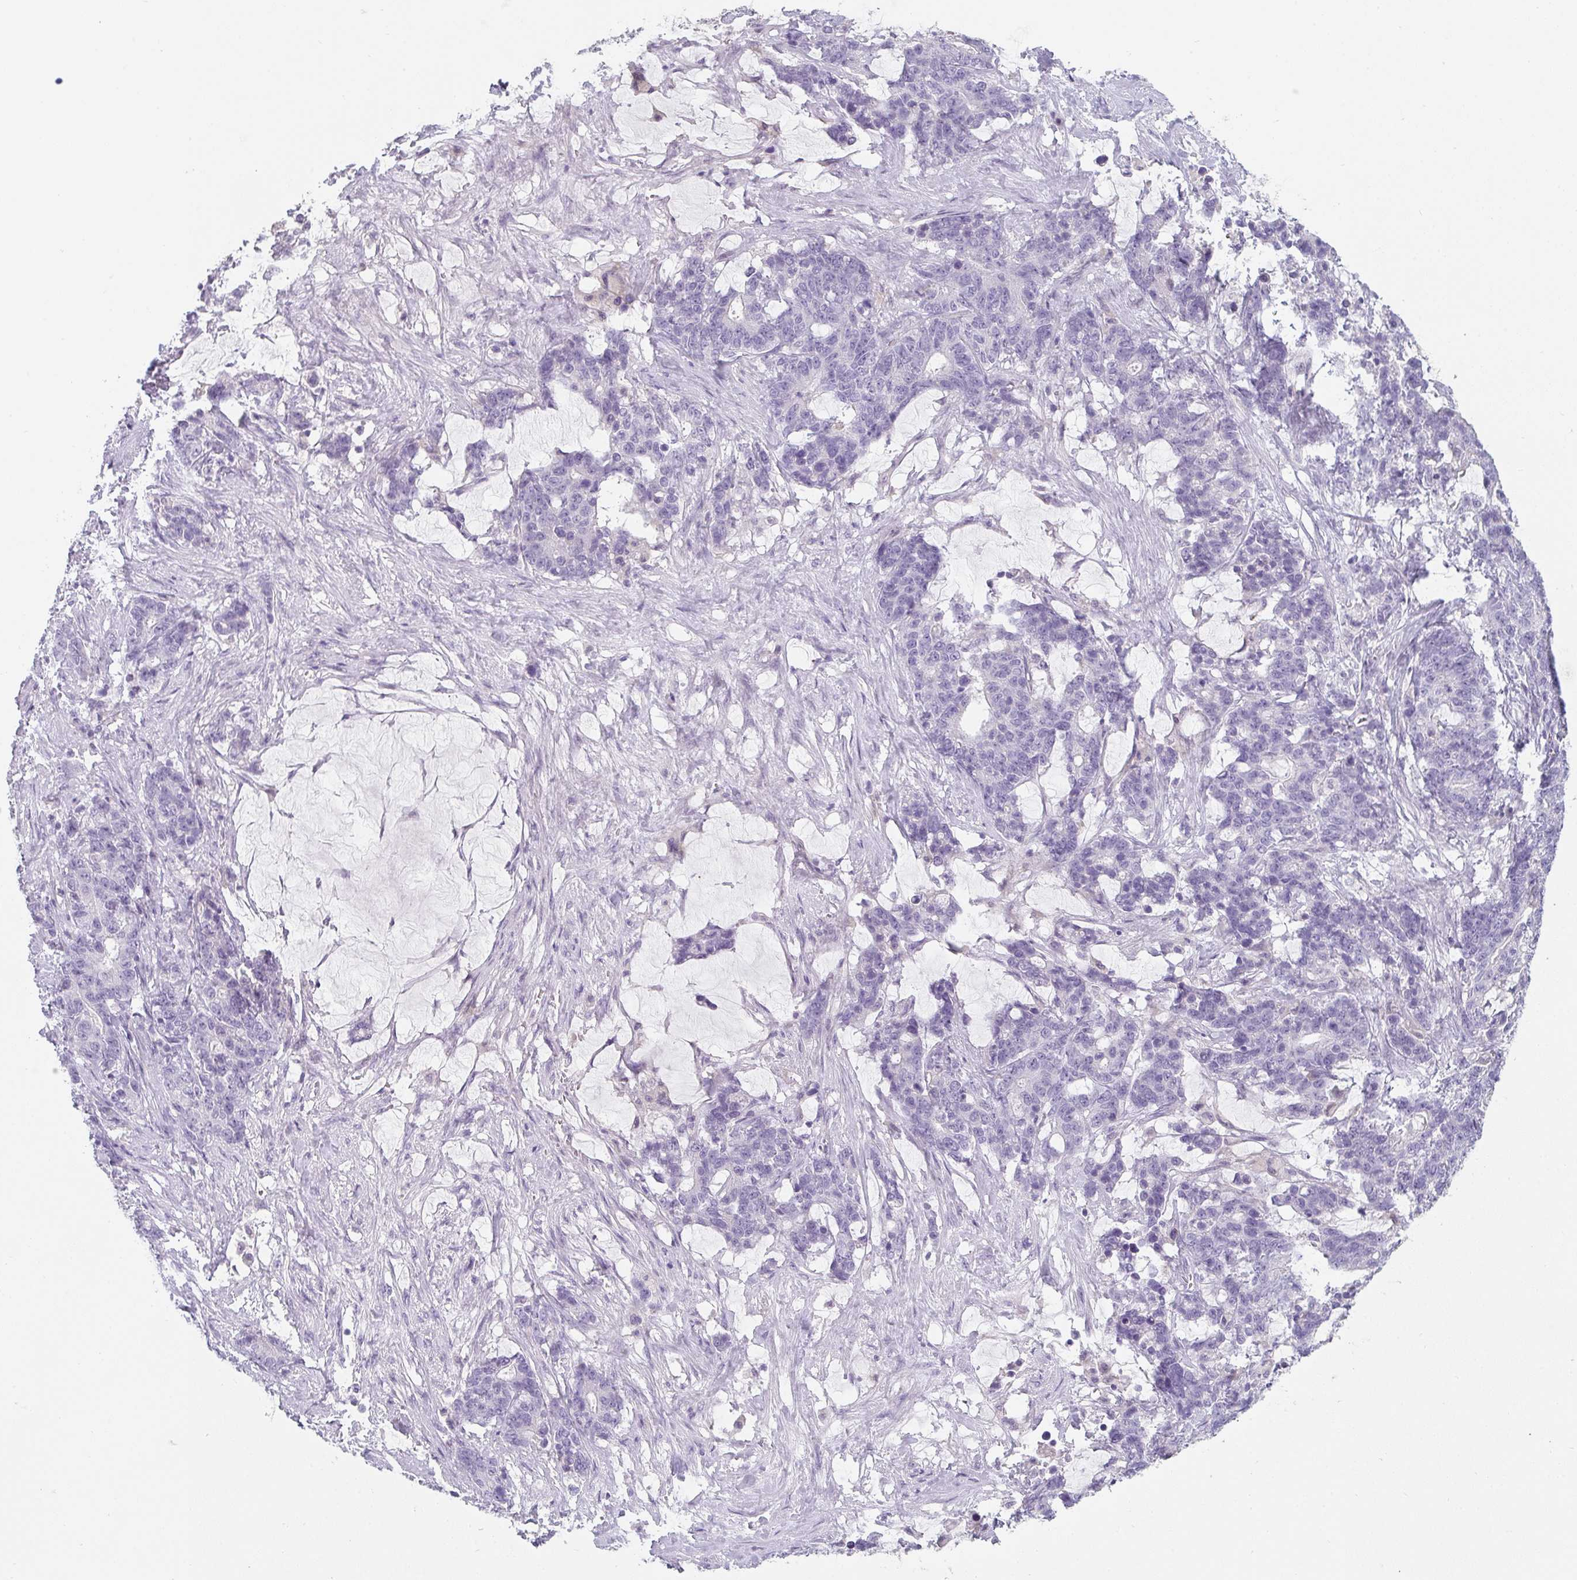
{"staining": {"intensity": "negative", "quantity": "none", "location": "none"}, "tissue": "stomach cancer", "cell_type": "Tumor cells", "image_type": "cancer", "snomed": [{"axis": "morphology", "description": "Normal tissue, NOS"}, {"axis": "morphology", "description": "Adenocarcinoma, NOS"}, {"axis": "topography", "description": "Stomach"}], "caption": "This is a photomicrograph of IHC staining of stomach cancer (adenocarcinoma), which shows no expression in tumor cells.", "gene": "C1QTNF8", "patient": {"sex": "female", "age": 64}}